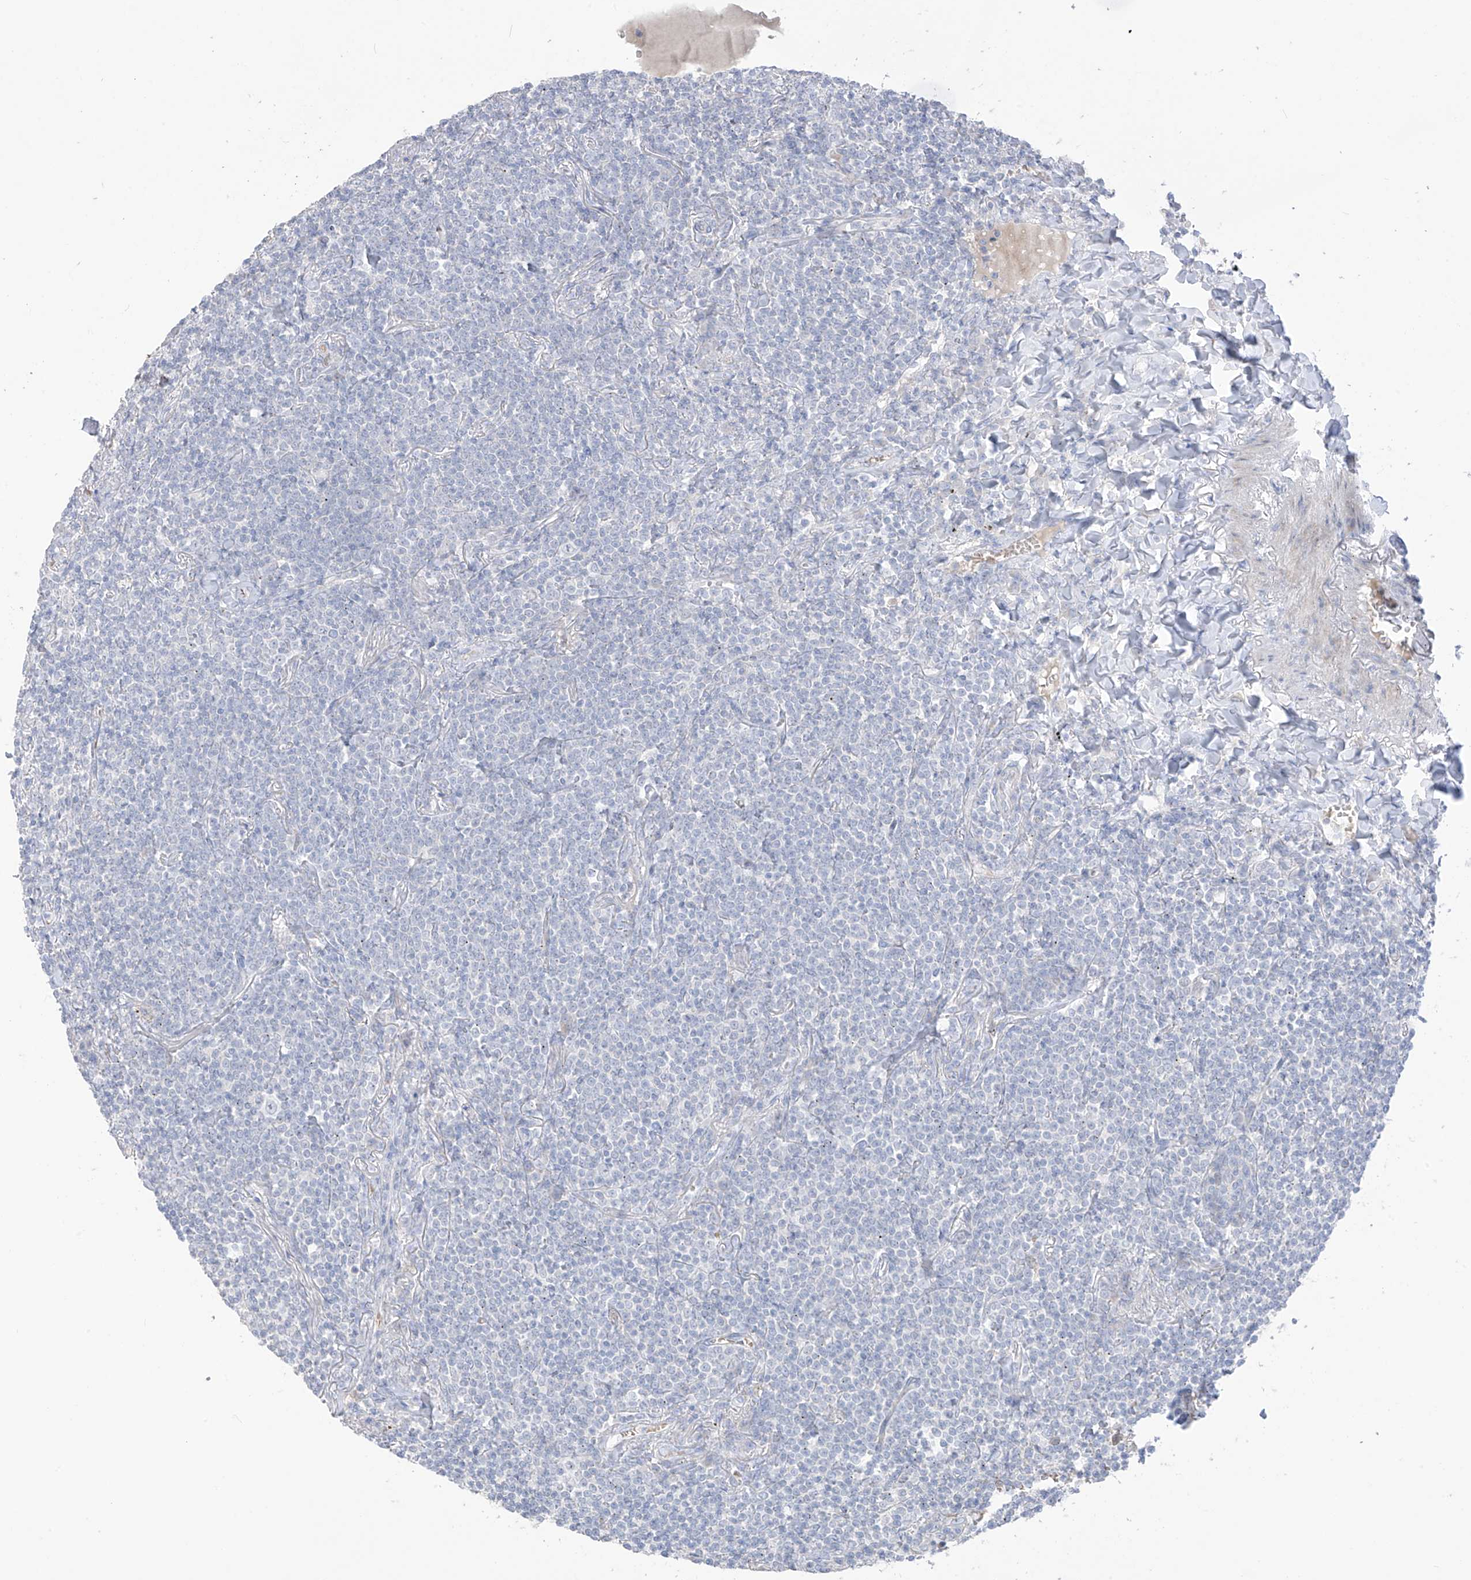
{"staining": {"intensity": "negative", "quantity": "none", "location": "none"}, "tissue": "lymphoma", "cell_type": "Tumor cells", "image_type": "cancer", "snomed": [{"axis": "morphology", "description": "Malignant lymphoma, non-Hodgkin's type, Low grade"}, {"axis": "topography", "description": "Lung"}], "caption": "Tumor cells are negative for protein expression in human low-grade malignant lymphoma, non-Hodgkin's type.", "gene": "ASPRV1", "patient": {"sex": "female", "age": 71}}